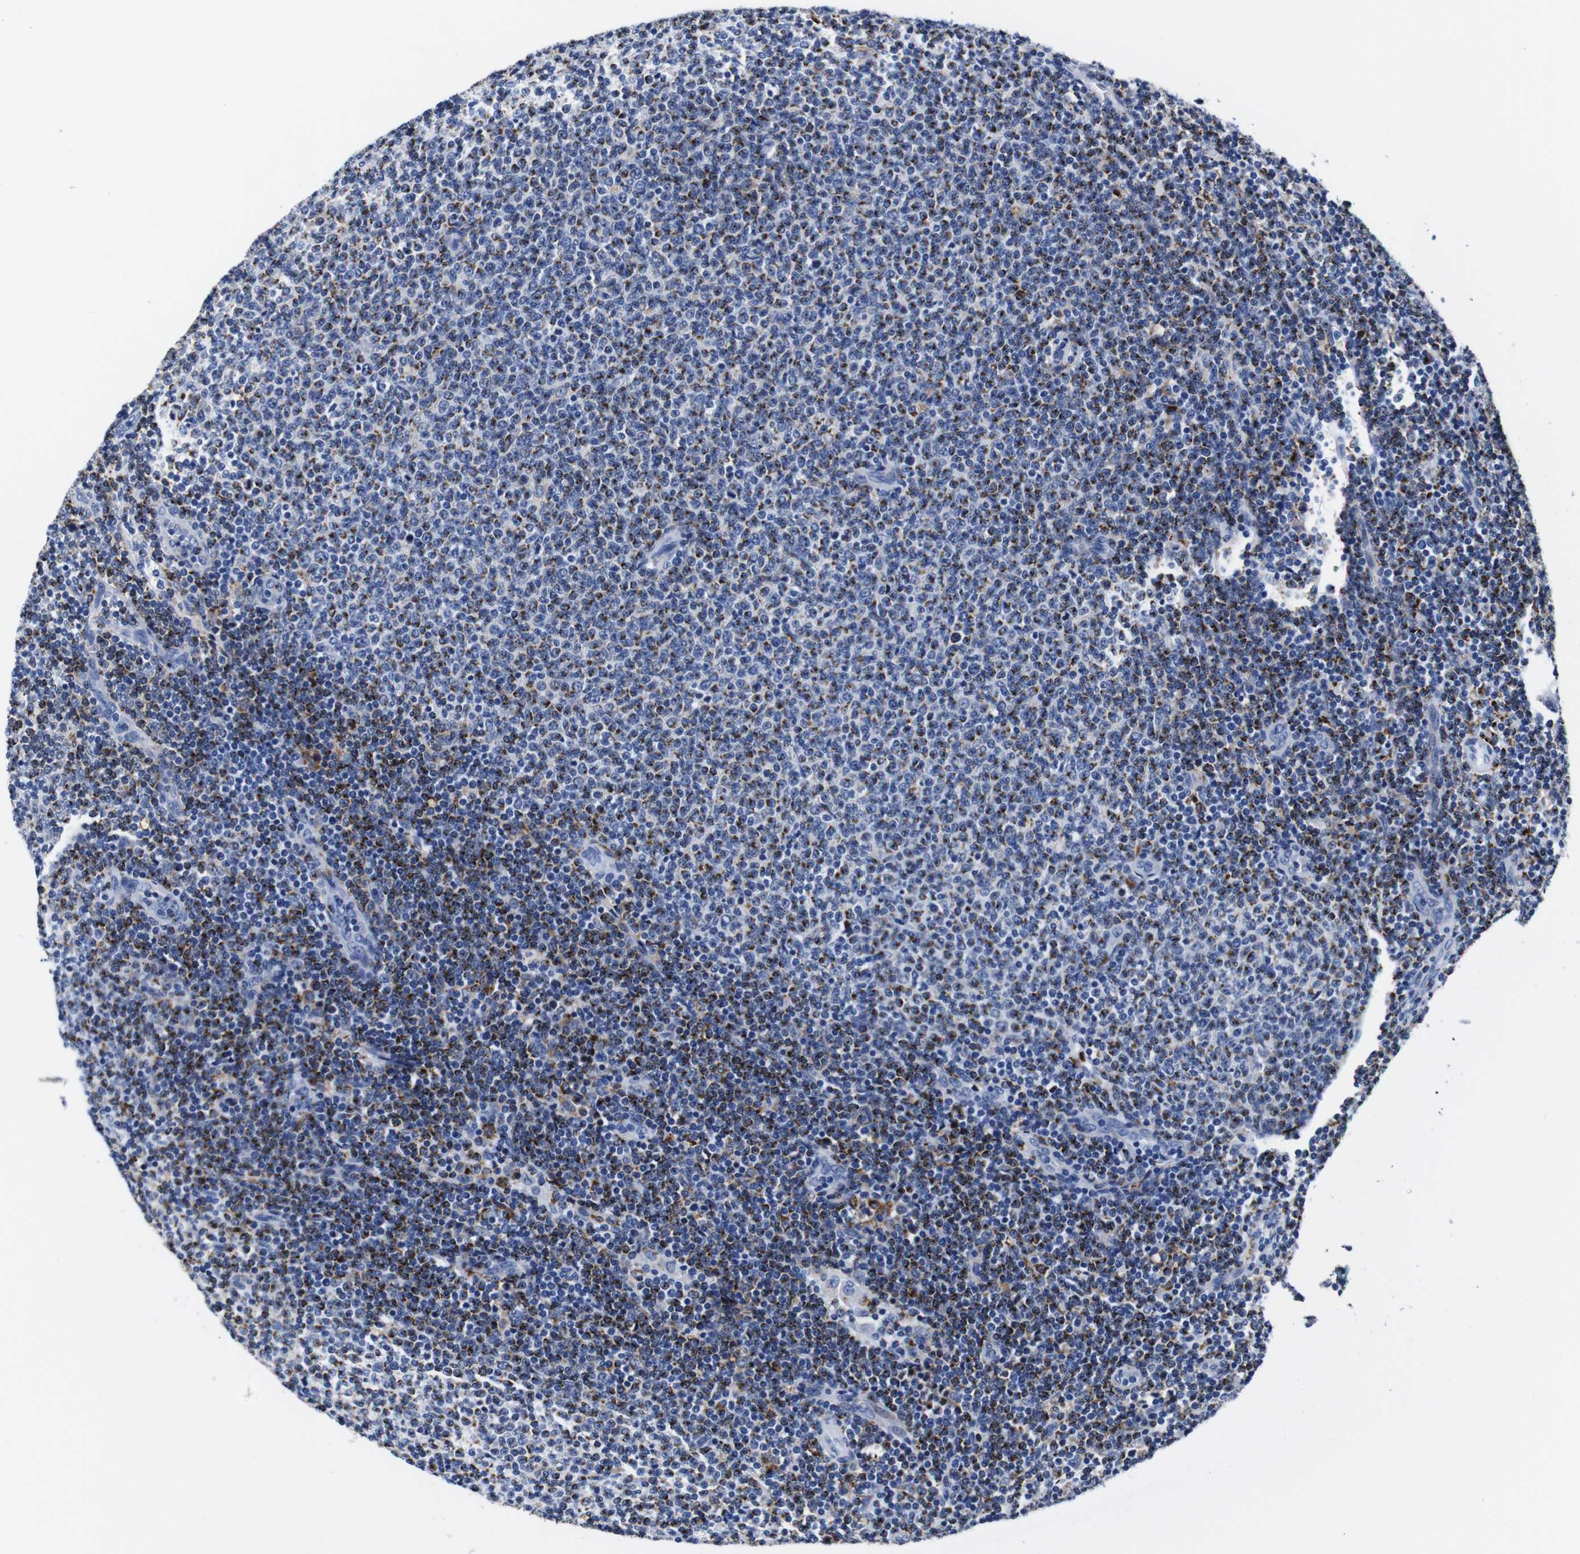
{"staining": {"intensity": "moderate", "quantity": "25%-75%", "location": "cytoplasmic/membranous"}, "tissue": "lymphoma", "cell_type": "Tumor cells", "image_type": "cancer", "snomed": [{"axis": "morphology", "description": "Malignant lymphoma, non-Hodgkin's type, Low grade"}, {"axis": "topography", "description": "Lymph node"}], "caption": "Immunohistochemical staining of human malignant lymphoma, non-Hodgkin's type (low-grade) shows moderate cytoplasmic/membranous protein positivity in approximately 25%-75% of tumor cells.", "gene": "HLA-DMB", "patient": {"sex": "male", "age": 66}}